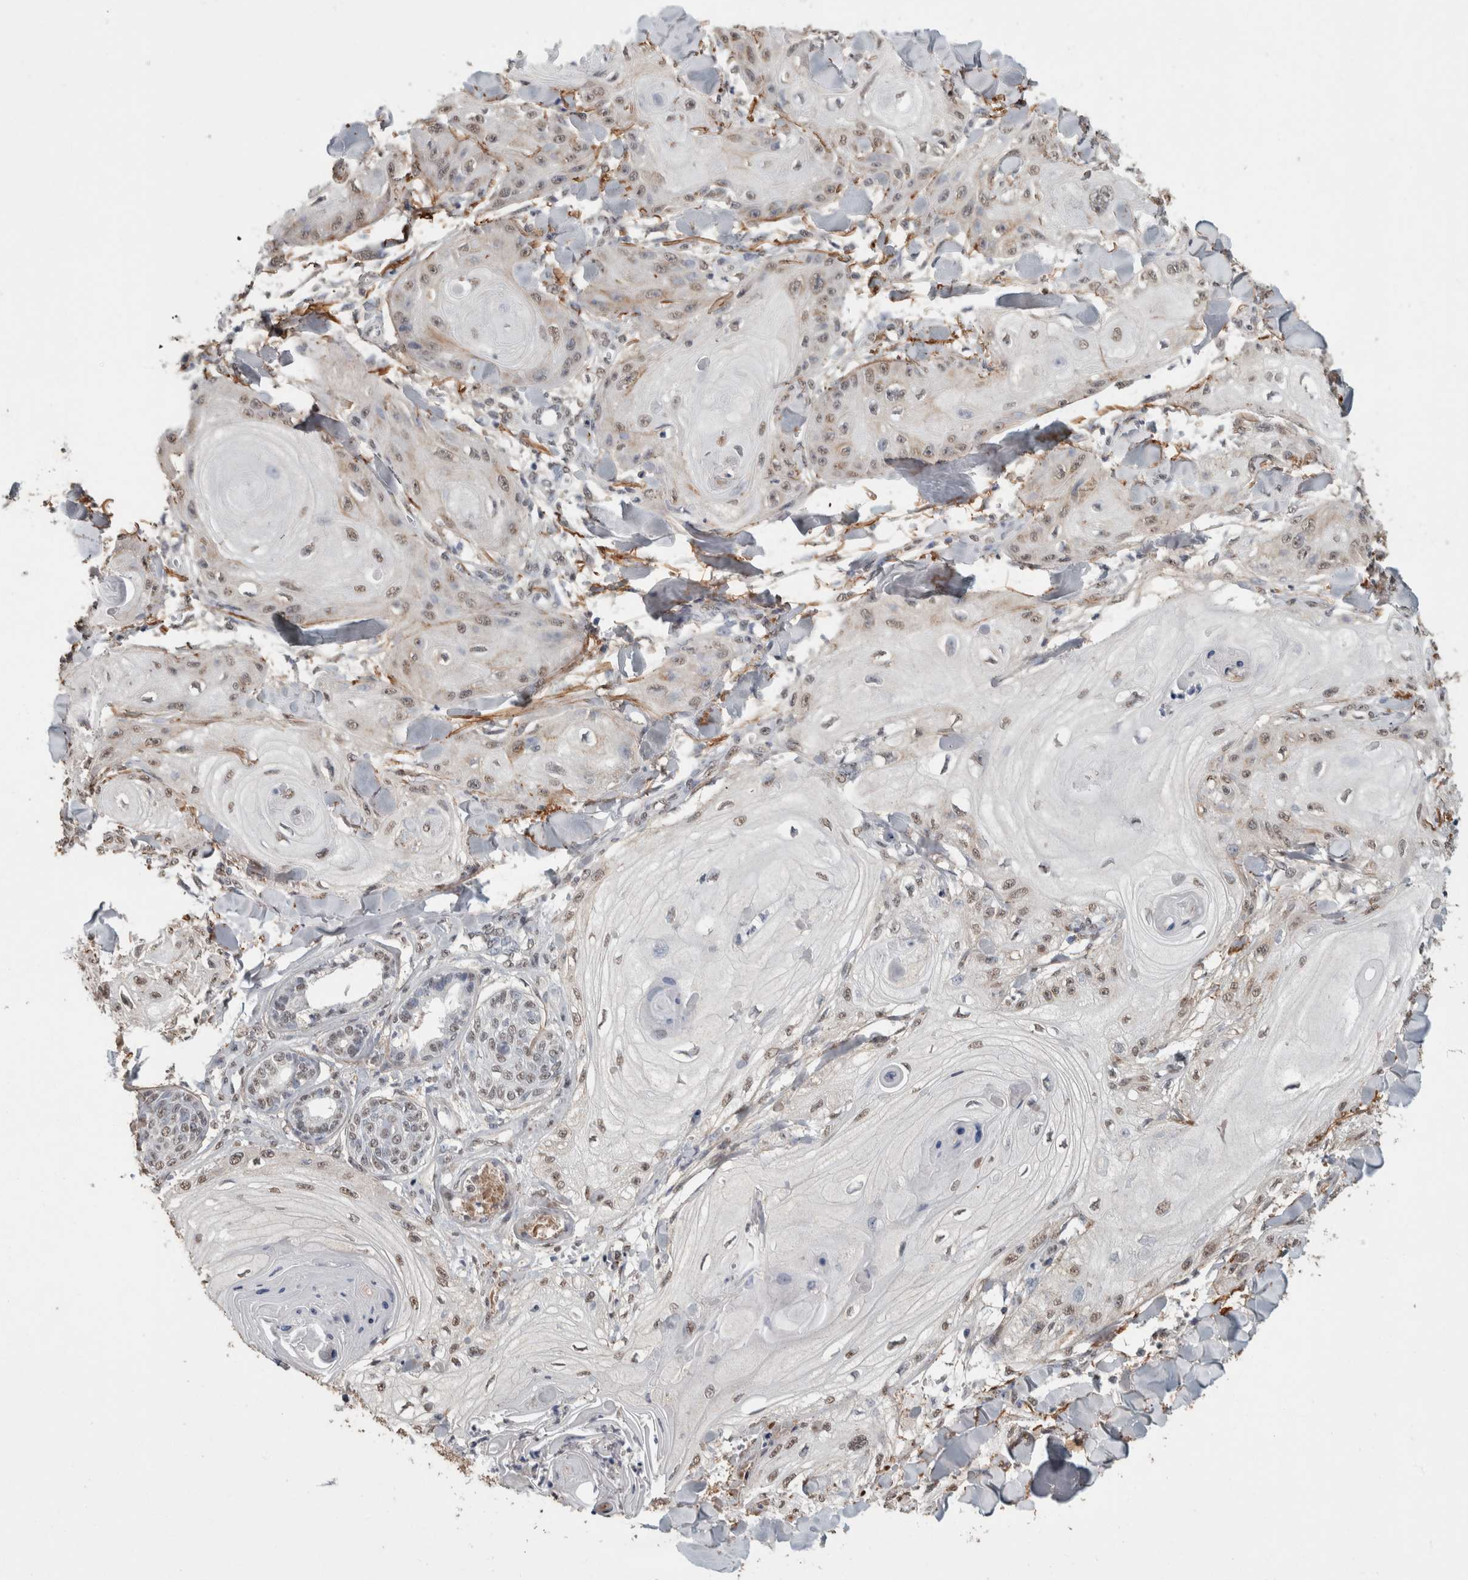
{"staining": {"intensity": "weak", "quantity": ">75%", "location": "nuclear"}, "tissue": "skin cancer", "cell_type": "Tumor cells", "image_type": "cancer", "snomed": [{"axis": "morphology", "description": "Squamous cell carcinoma, NOS"}, {"axis": "topography", "description": "Skin"}], "caption": "Skin cancer (squamous cell carcinoma) stained with IHC demonstrates weak nuclear positivity in about >75% of tumor cells.", "gene": "LTBP1", "patient": {"sex": "male", "age": 74}}